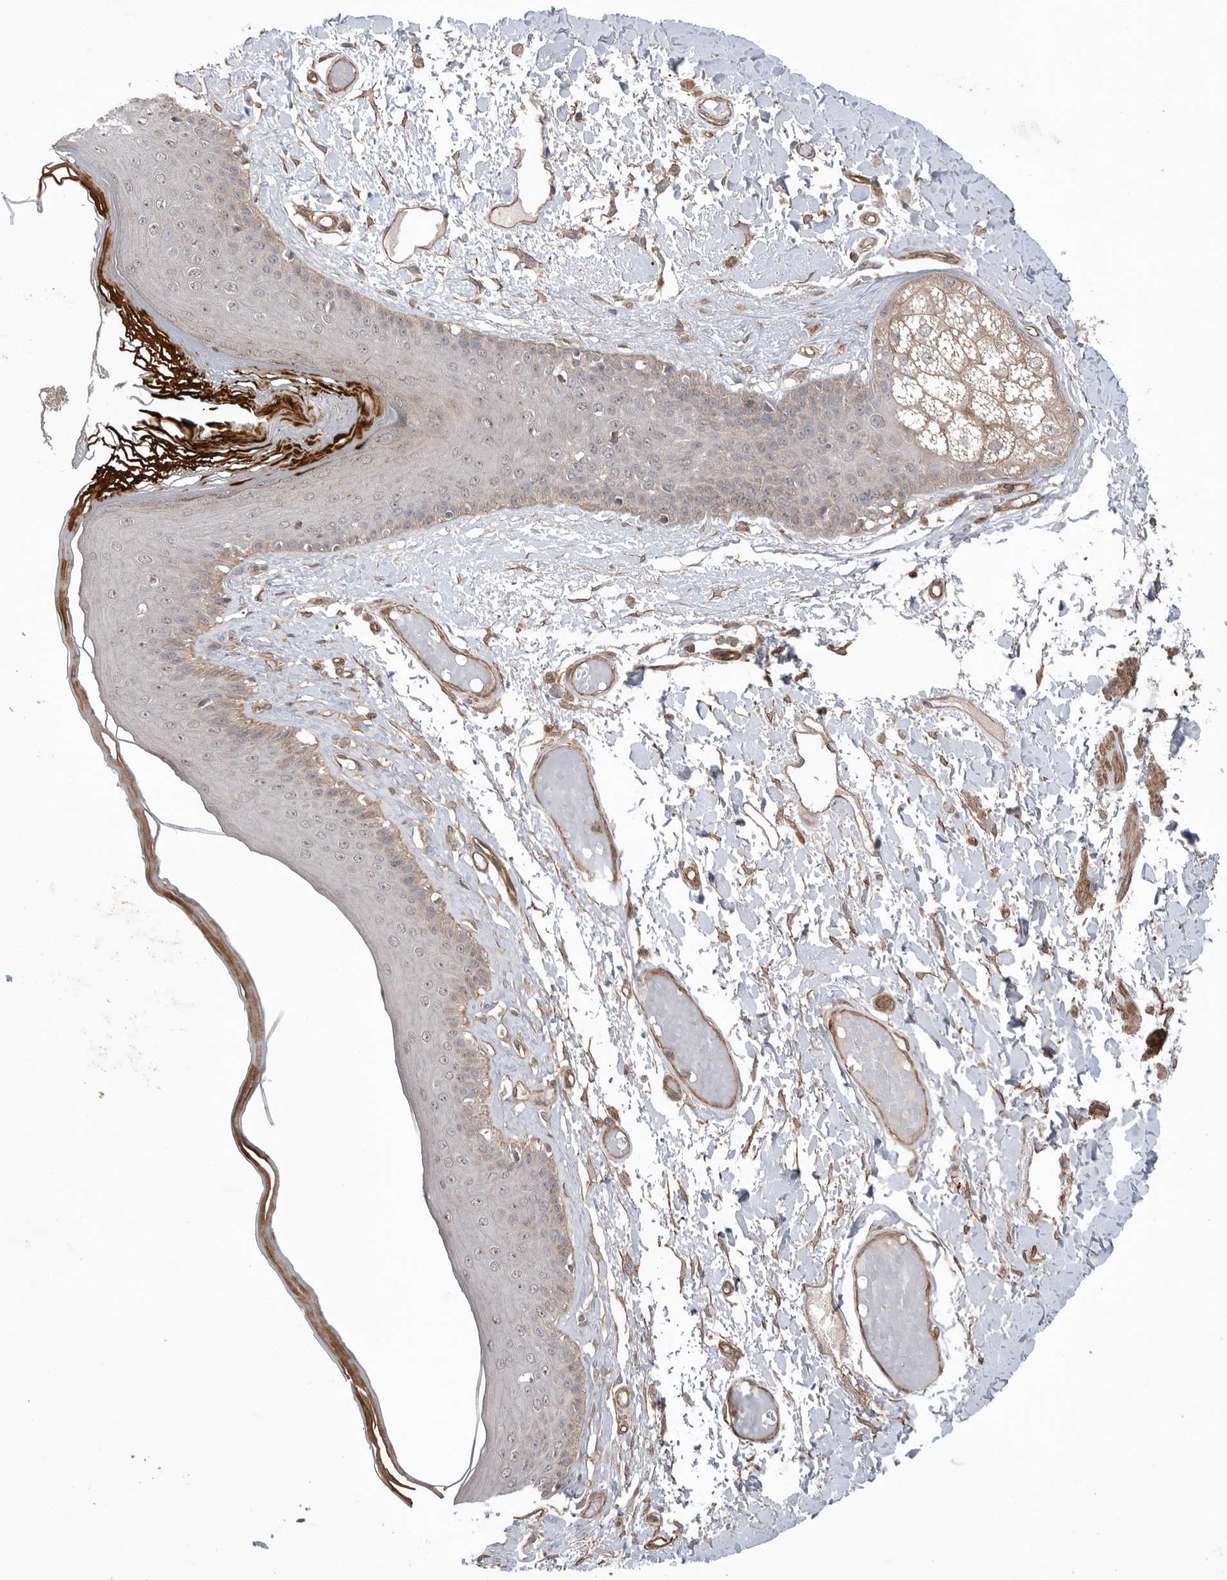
{"staining": {"intensity": "weak", "quantity": "<25%", "location": "cytoplasmic/membranous"}, "tissue": "skin", "cell_type": "Epidermal cells", "image_type": "normal", "snomed": [{"axis": "morphology", "description": "Normal tissue, NOS"}, {"axis": "topography", "description": "Vulva"}], "caption": "Immunohistochemistry (IHC) of normal human skin shows no staining in epidermal cells.", "gene": "PEAK1", "patient": {"sex": "female", "age": 73}}